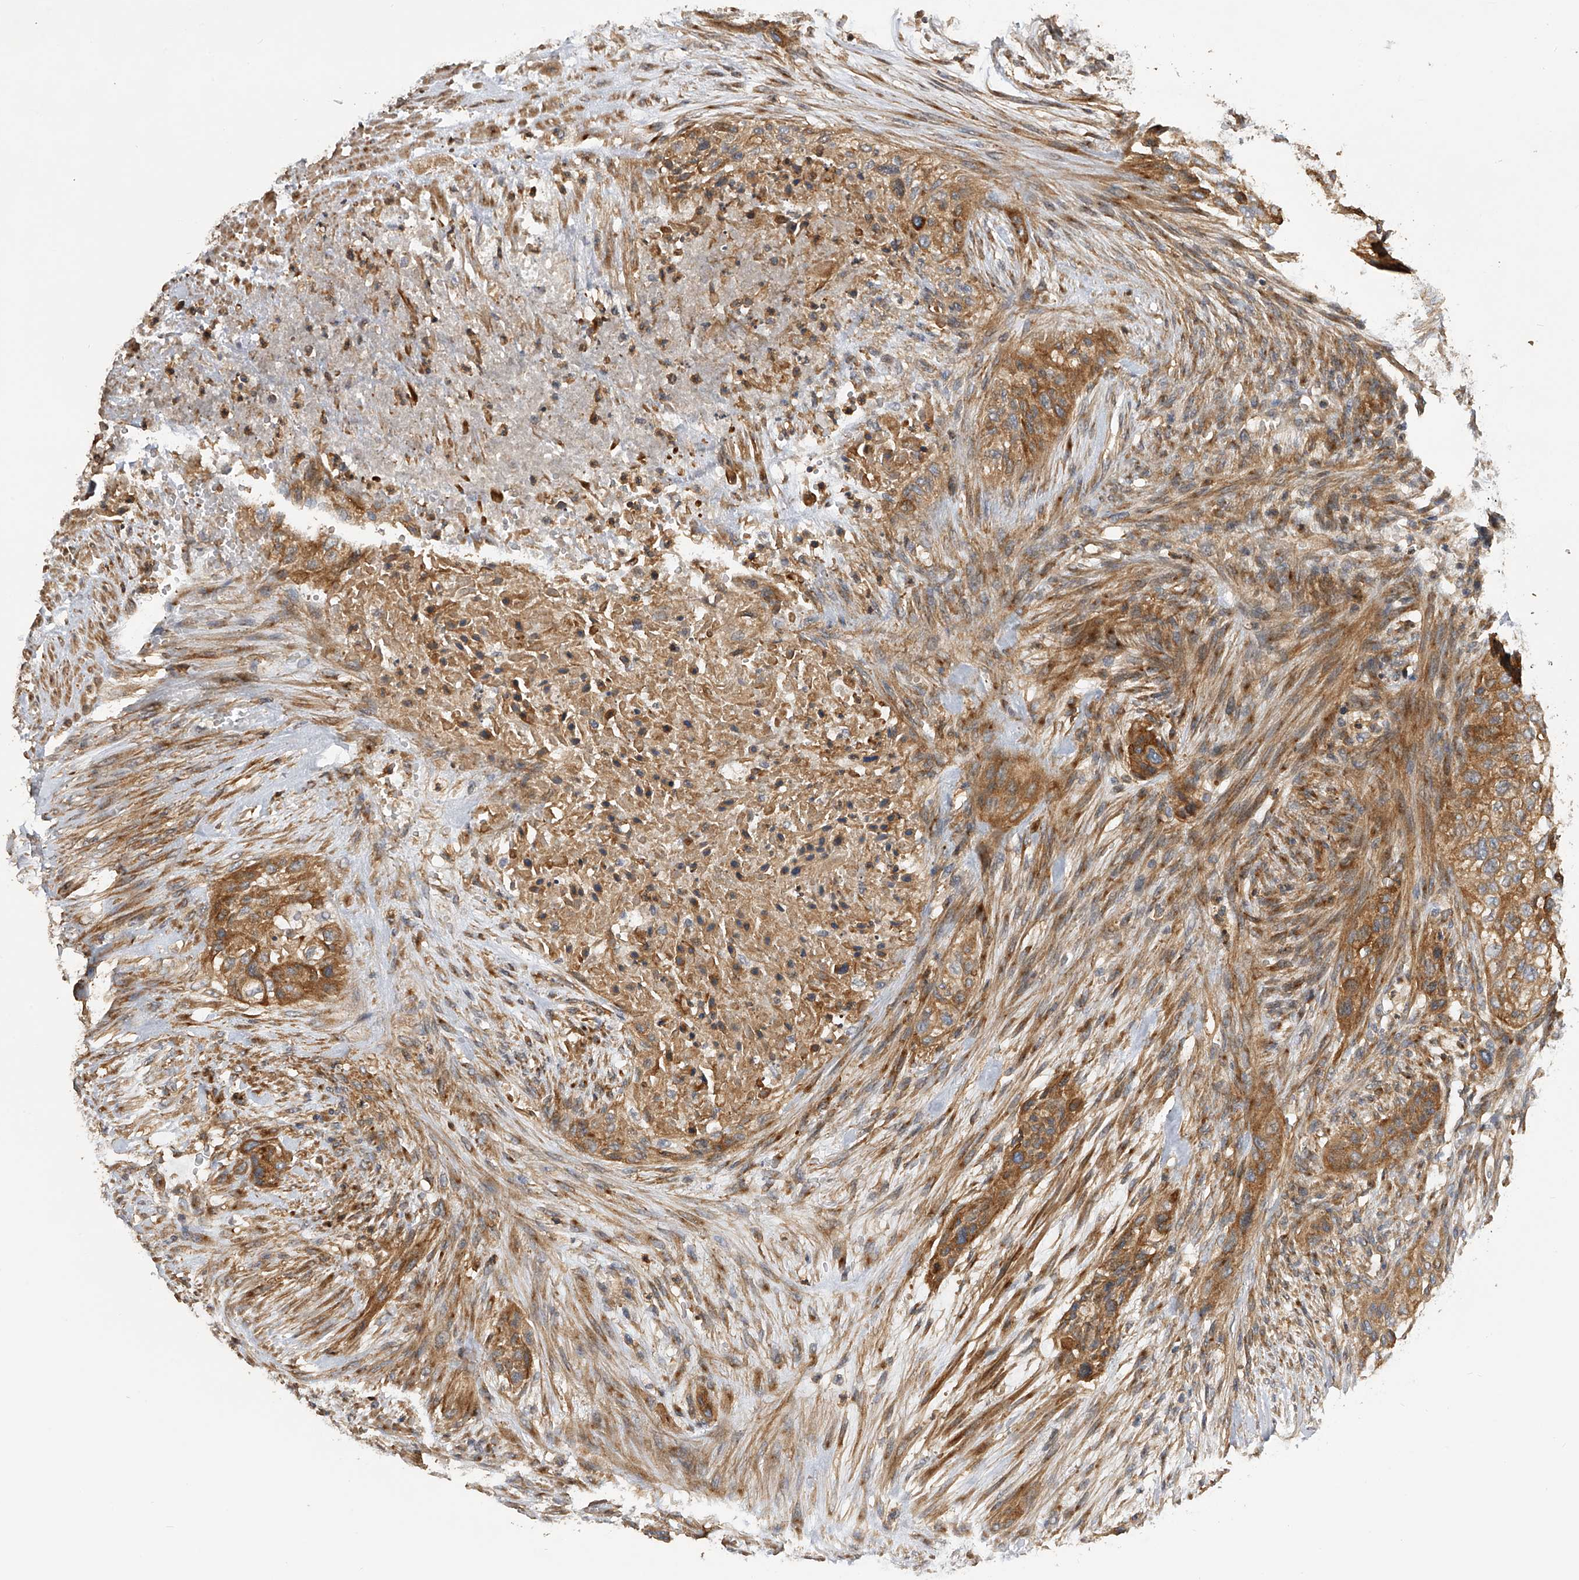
{"staining": {"intensity": "moderate", "quantity": ">75%", "location": "cytoplasmic/membranous"}, "tissue": "urothelial cancer", "cell_type": "Tumor cells", "image_type": "cancer", "snomed": [{"axis": "morphology", "description": "Urothelial carcinoma, High grade"}, {"axis": "topography", "description": "Urinary bladder"}], "caption": "This is a histology image of IHC staining of urothelial cancer, which shows moderate positivity in the cytoplasmic/membranous of tumor cells.", "gene": "PTPRA", "patient": {"sex": "male", "age": 35}}